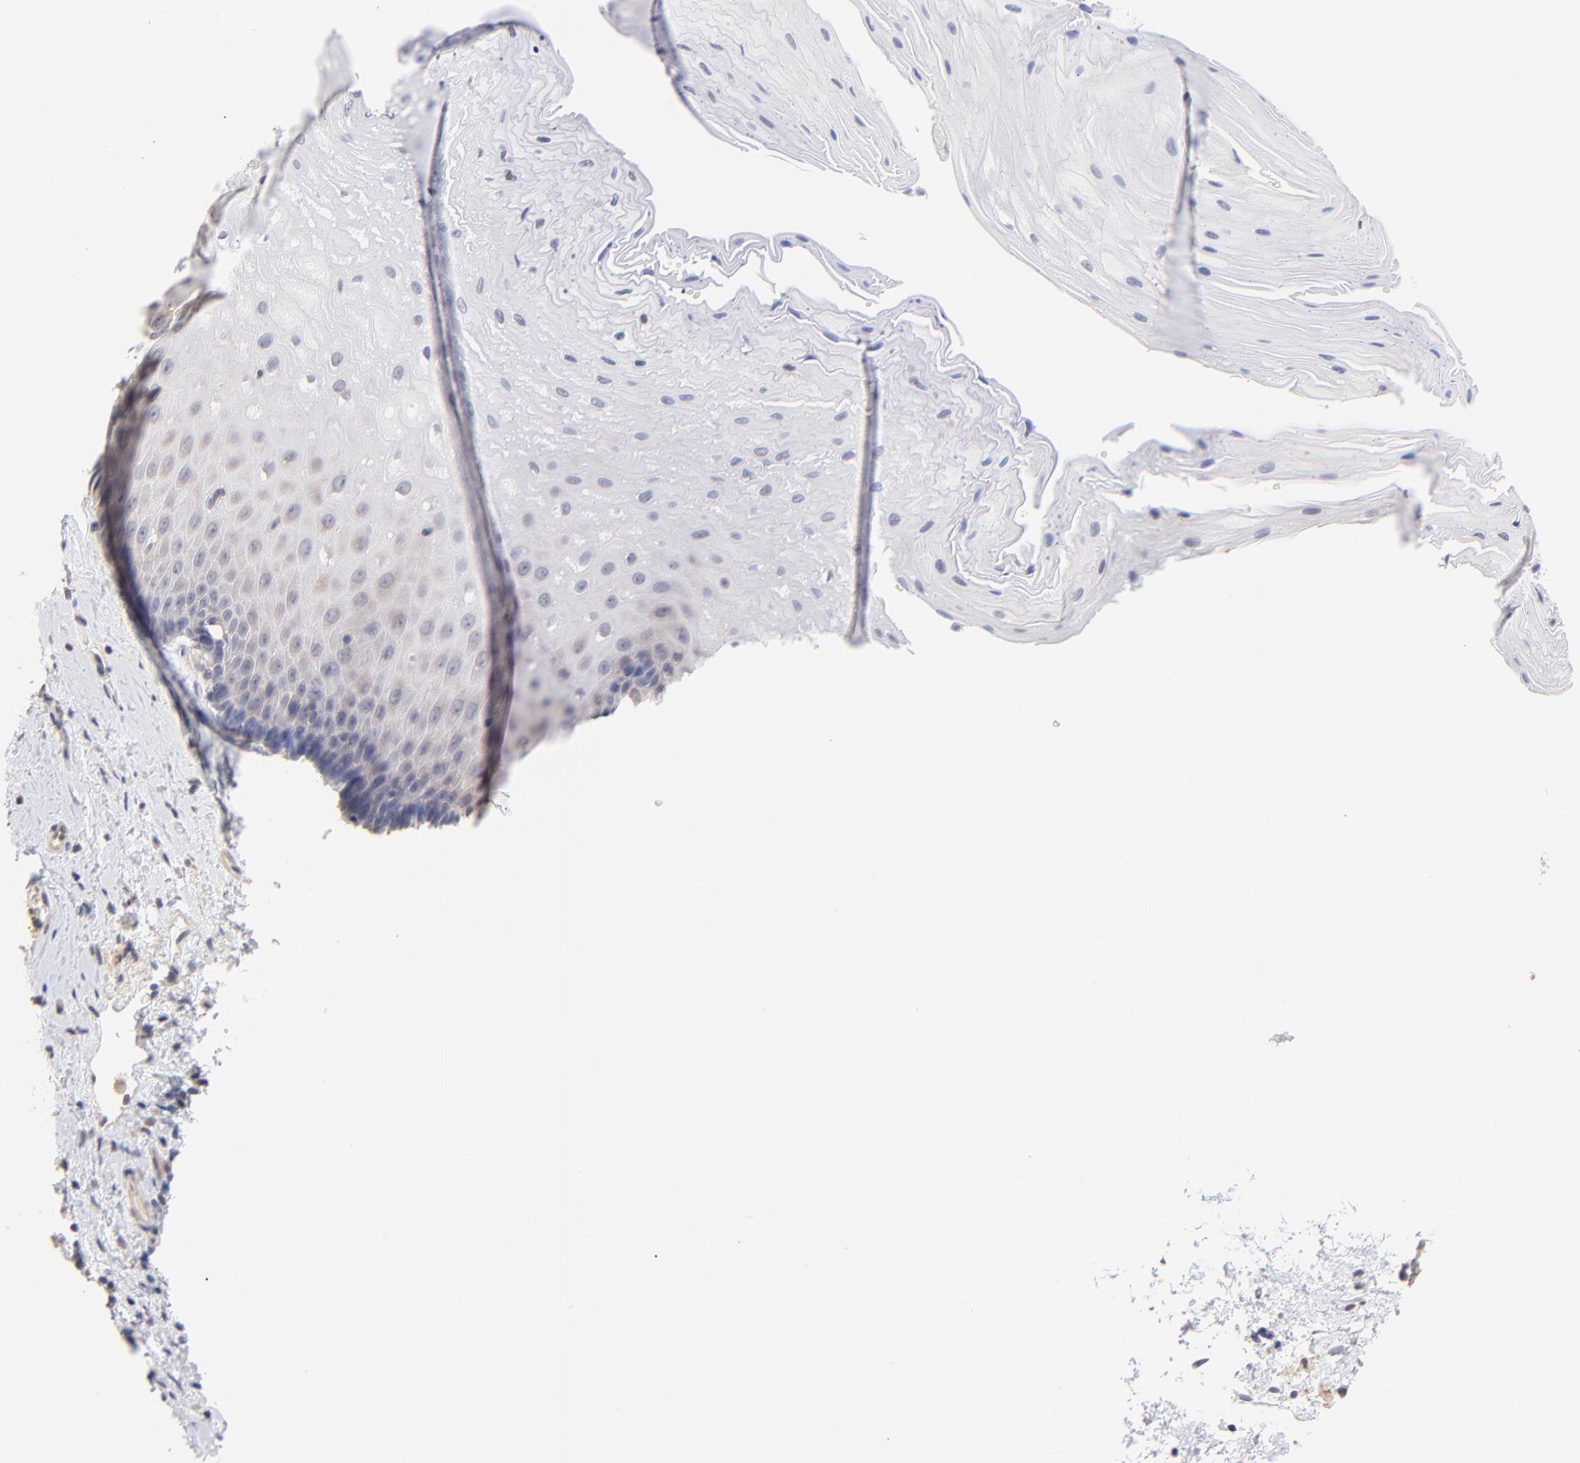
{"staining": {"intensity": "negative", "quantity": "none", "location": "none"}, "tissue": "esophagus", "cell_type": "Squamous epithelial cells", "image_type": "normal", "snomed": [{"axis": "morphology", "description": "Normal tissue, NOS"}, {"axis": "topography", "description": "Esophagus"}], "caption": "Squamous epithelial cells show no significant staining in unremarkable esophagus. The staining was performed using DAB (3,3'-diaminobenzidine) to visualize the protein expression in brown, while the nuclei were stained in blue with hematoxylin (Magnification: 20x).", "gene": "RIBC2", "patient": {"sex": "male", "age": 62}}